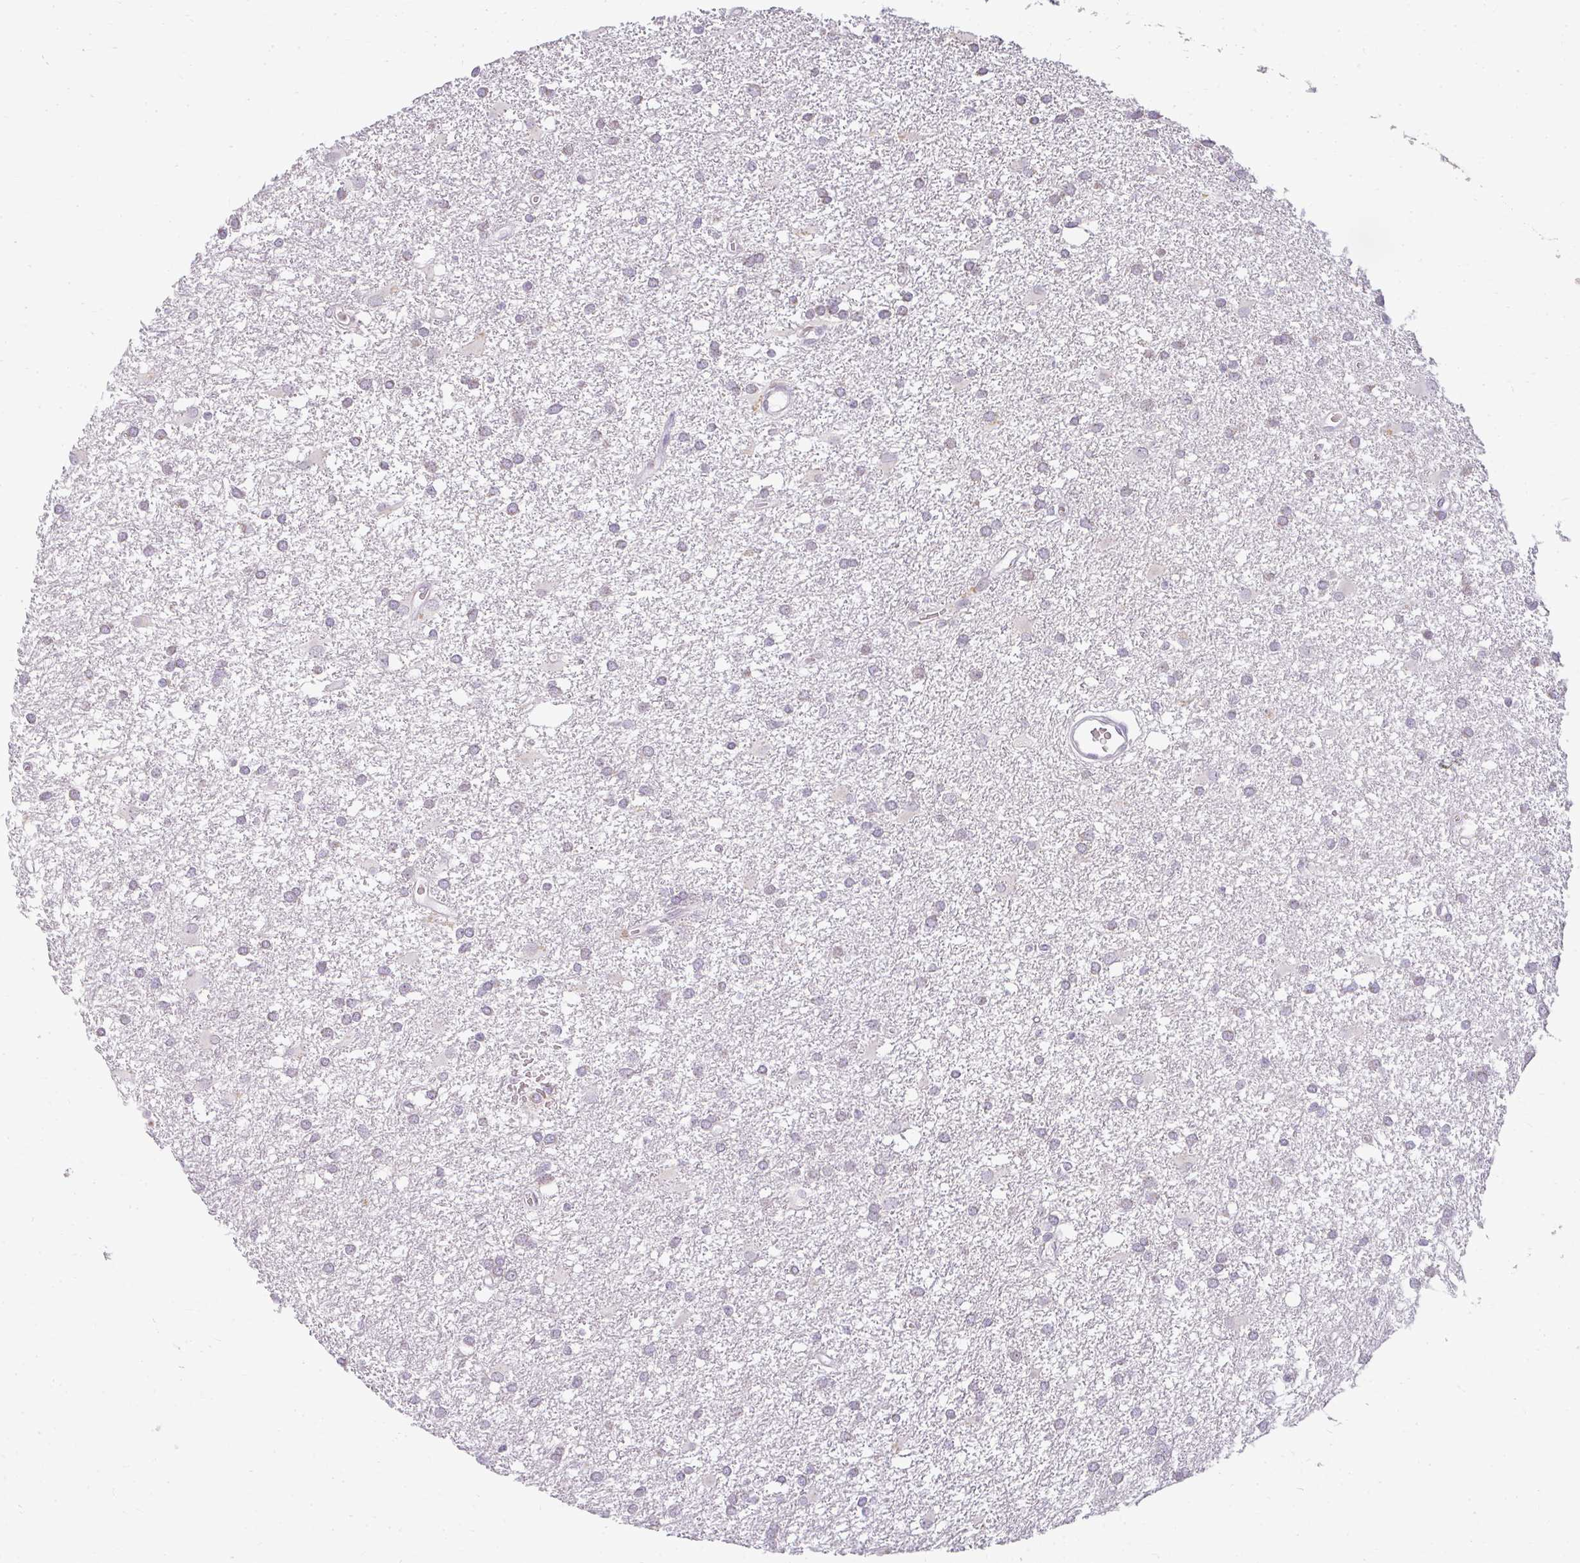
{"staining": {"intensity": "negative", "quantity": "none", "location": "none"}, "tissue": "glioma", "cell_type": "Tumor cells", "image_type": "cancer", "snomed": [{"axis": "morphology", "description": "Glioma, malignant, High grade"}, {"axis": "topography", "description": "Brain"}], "caption": "The IHC photomicrograph has no significant expression in tumor cells of glioma tissue.", "gene": "ZFYVE26", "patient": {"sex": "male", "age": 48}}